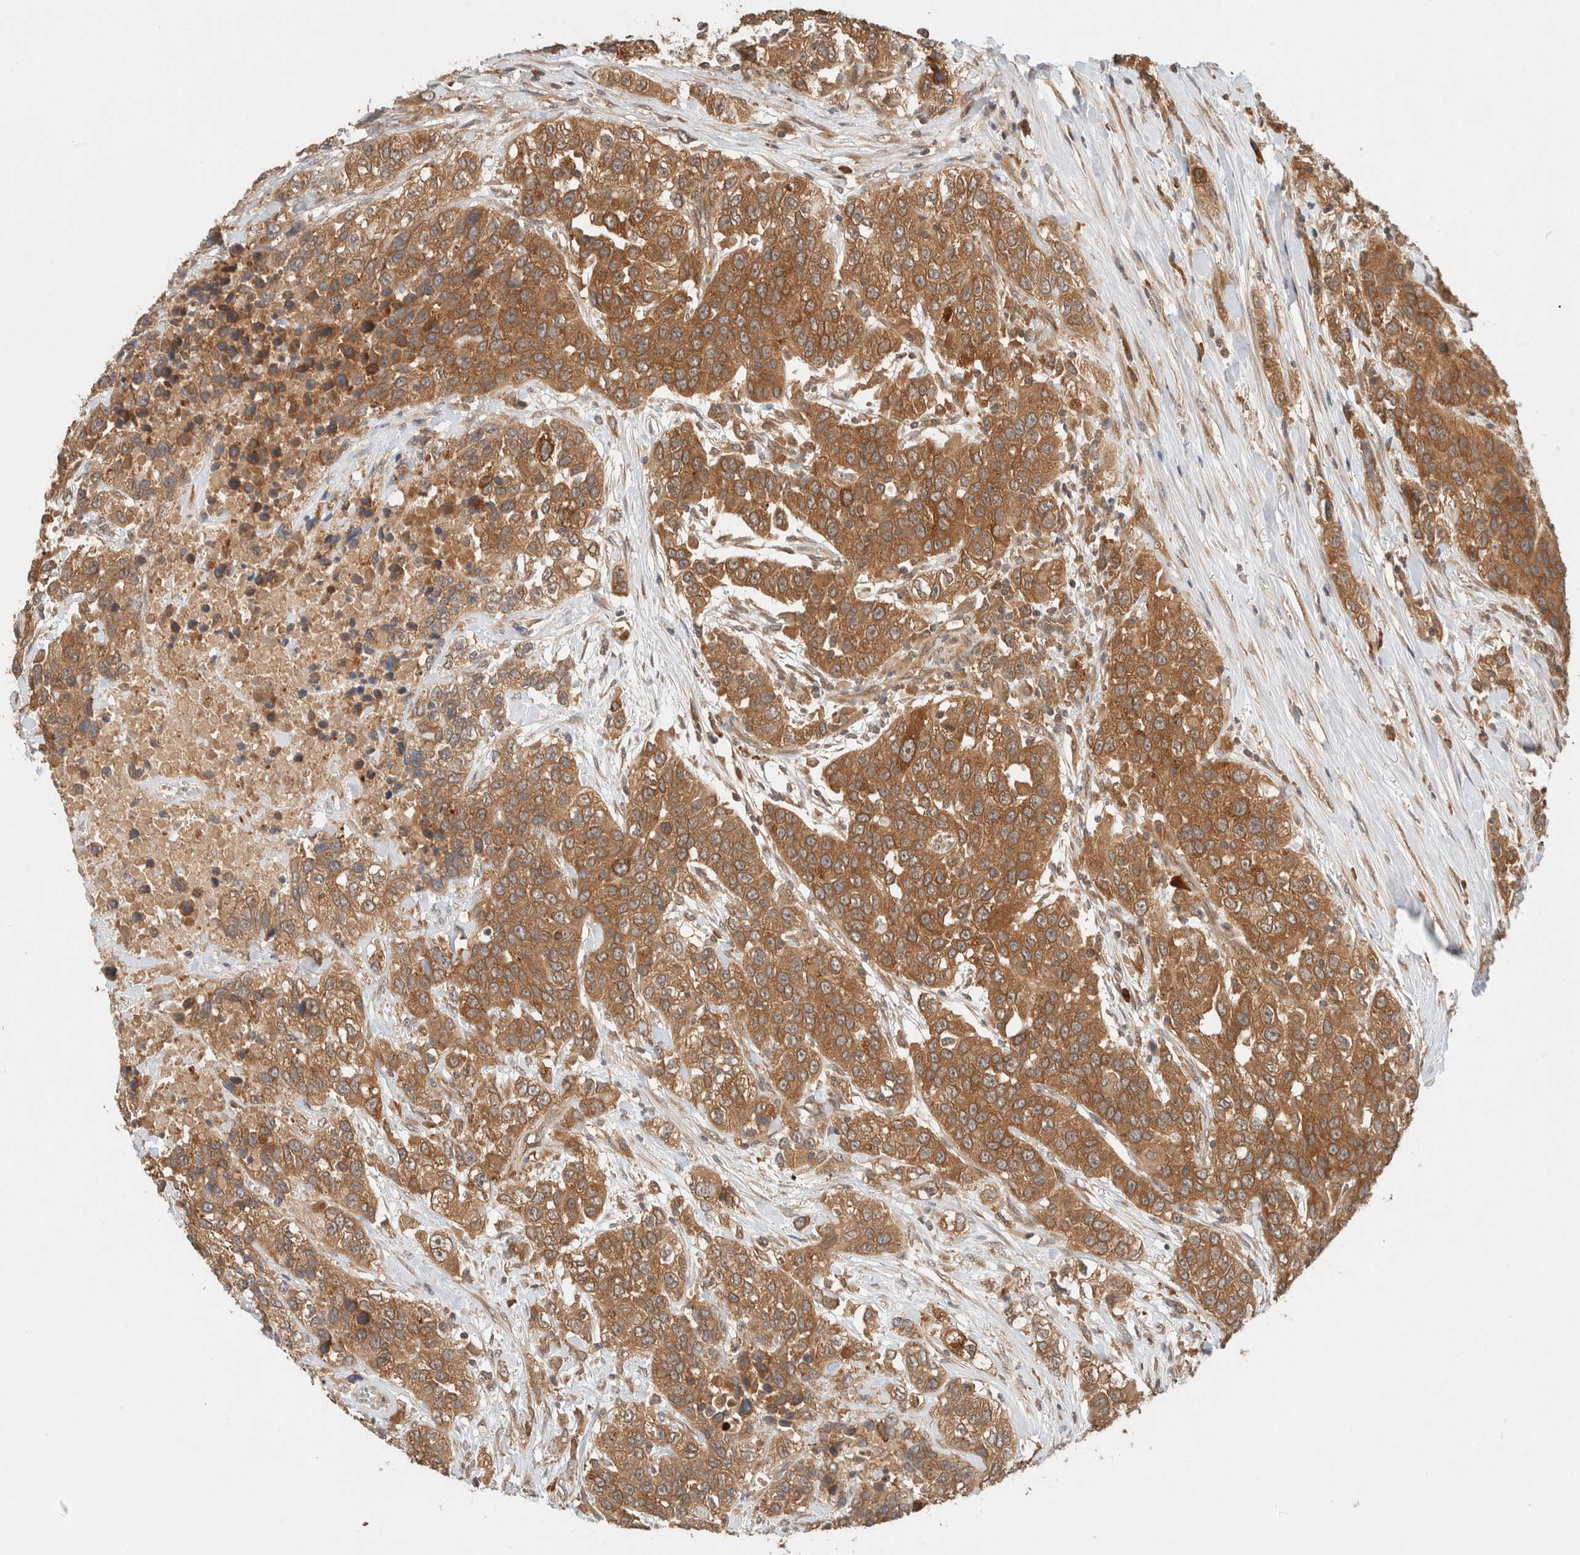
{"staining": {"intensity": "moderate", "quantity": ">75%", "location": "cytoplasmic/membranous"}, "tissue": "urothelial cancer", "cell_type": "Tumor cells", "image_type": "cancer", "snomed": [{"axis": "morphology", "description": "Urothelial carcinoma, High grade"}, {"axis": "topography", "description": "Urinary bladder"}], "caption": "Tumor cells display medium levels of moderate cytoplasmic/membranous staining in approximately >75% of cells in urothelial cancer.", "gene": "ARFGEF2", "patient": {"sex": "female", "age": 80}}